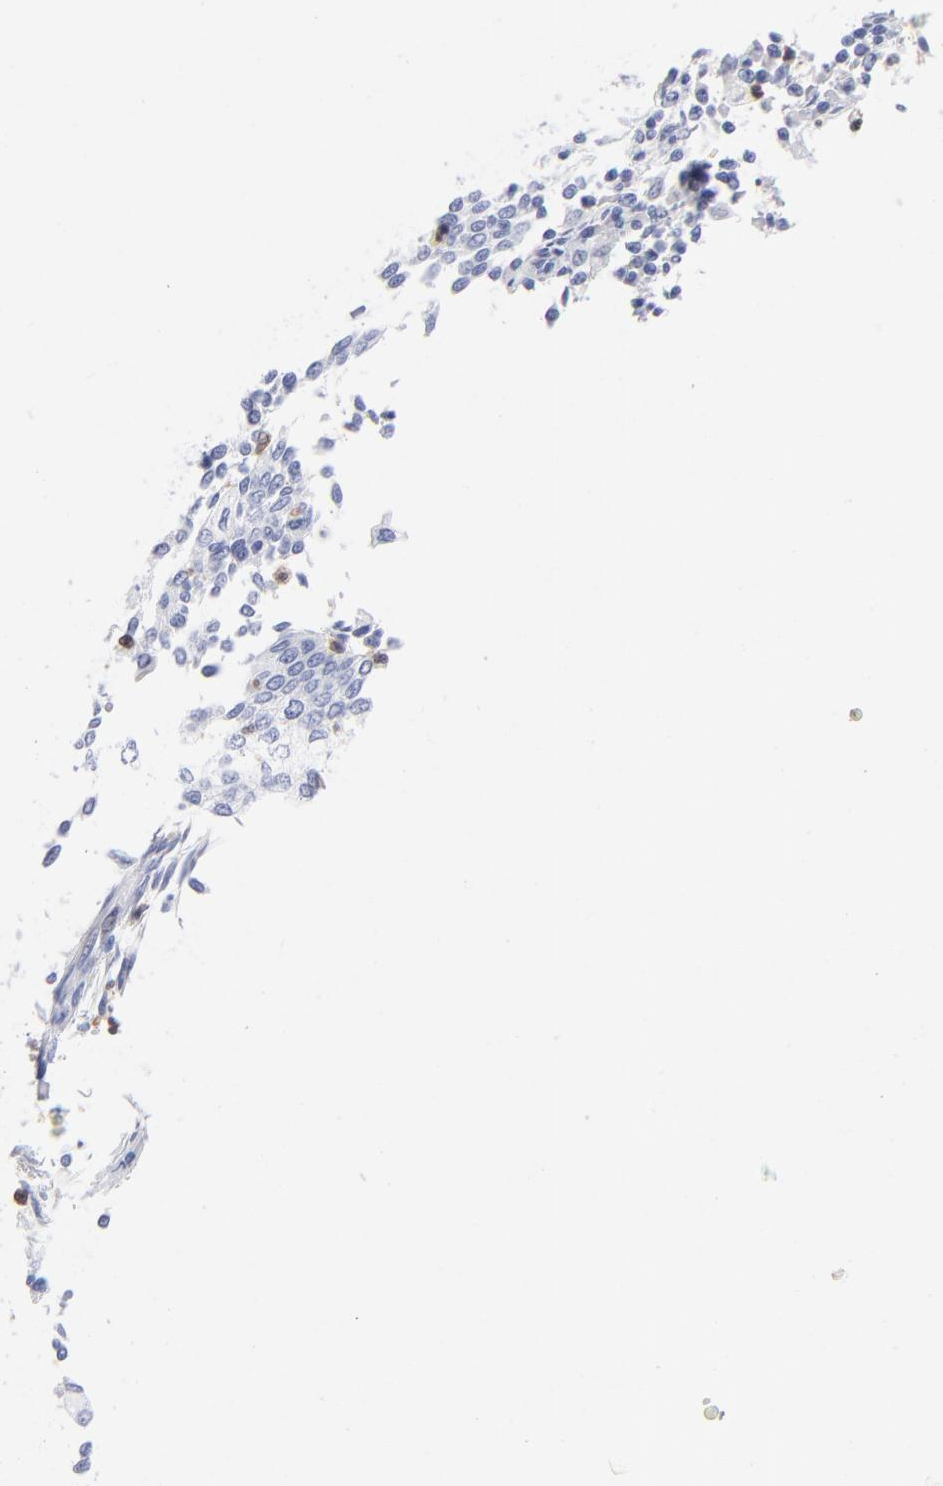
{"staining": {"intensity": "negative", "quantity": "none", "location": "none"}, "tissue": "cervical cancer", "cell_type": "Tumor cells", "image_type": "cancer", "snomed": [{"axis": "morphology", "description": "Squamous cell carcinoma, NOS"}, {"axis": "topography", "description": "Cervix"}], "caption": "The image reveals no significant expression in tumor cells of cervical cancer. (Stains: DAB (3,3'-diaminobenzidine) IHC with hematoxylin counter stain, Microscopy: brightfield microscopy at high magnification).", "gene": "ARG1", "patient": {"sex": "female", "age": 40}}